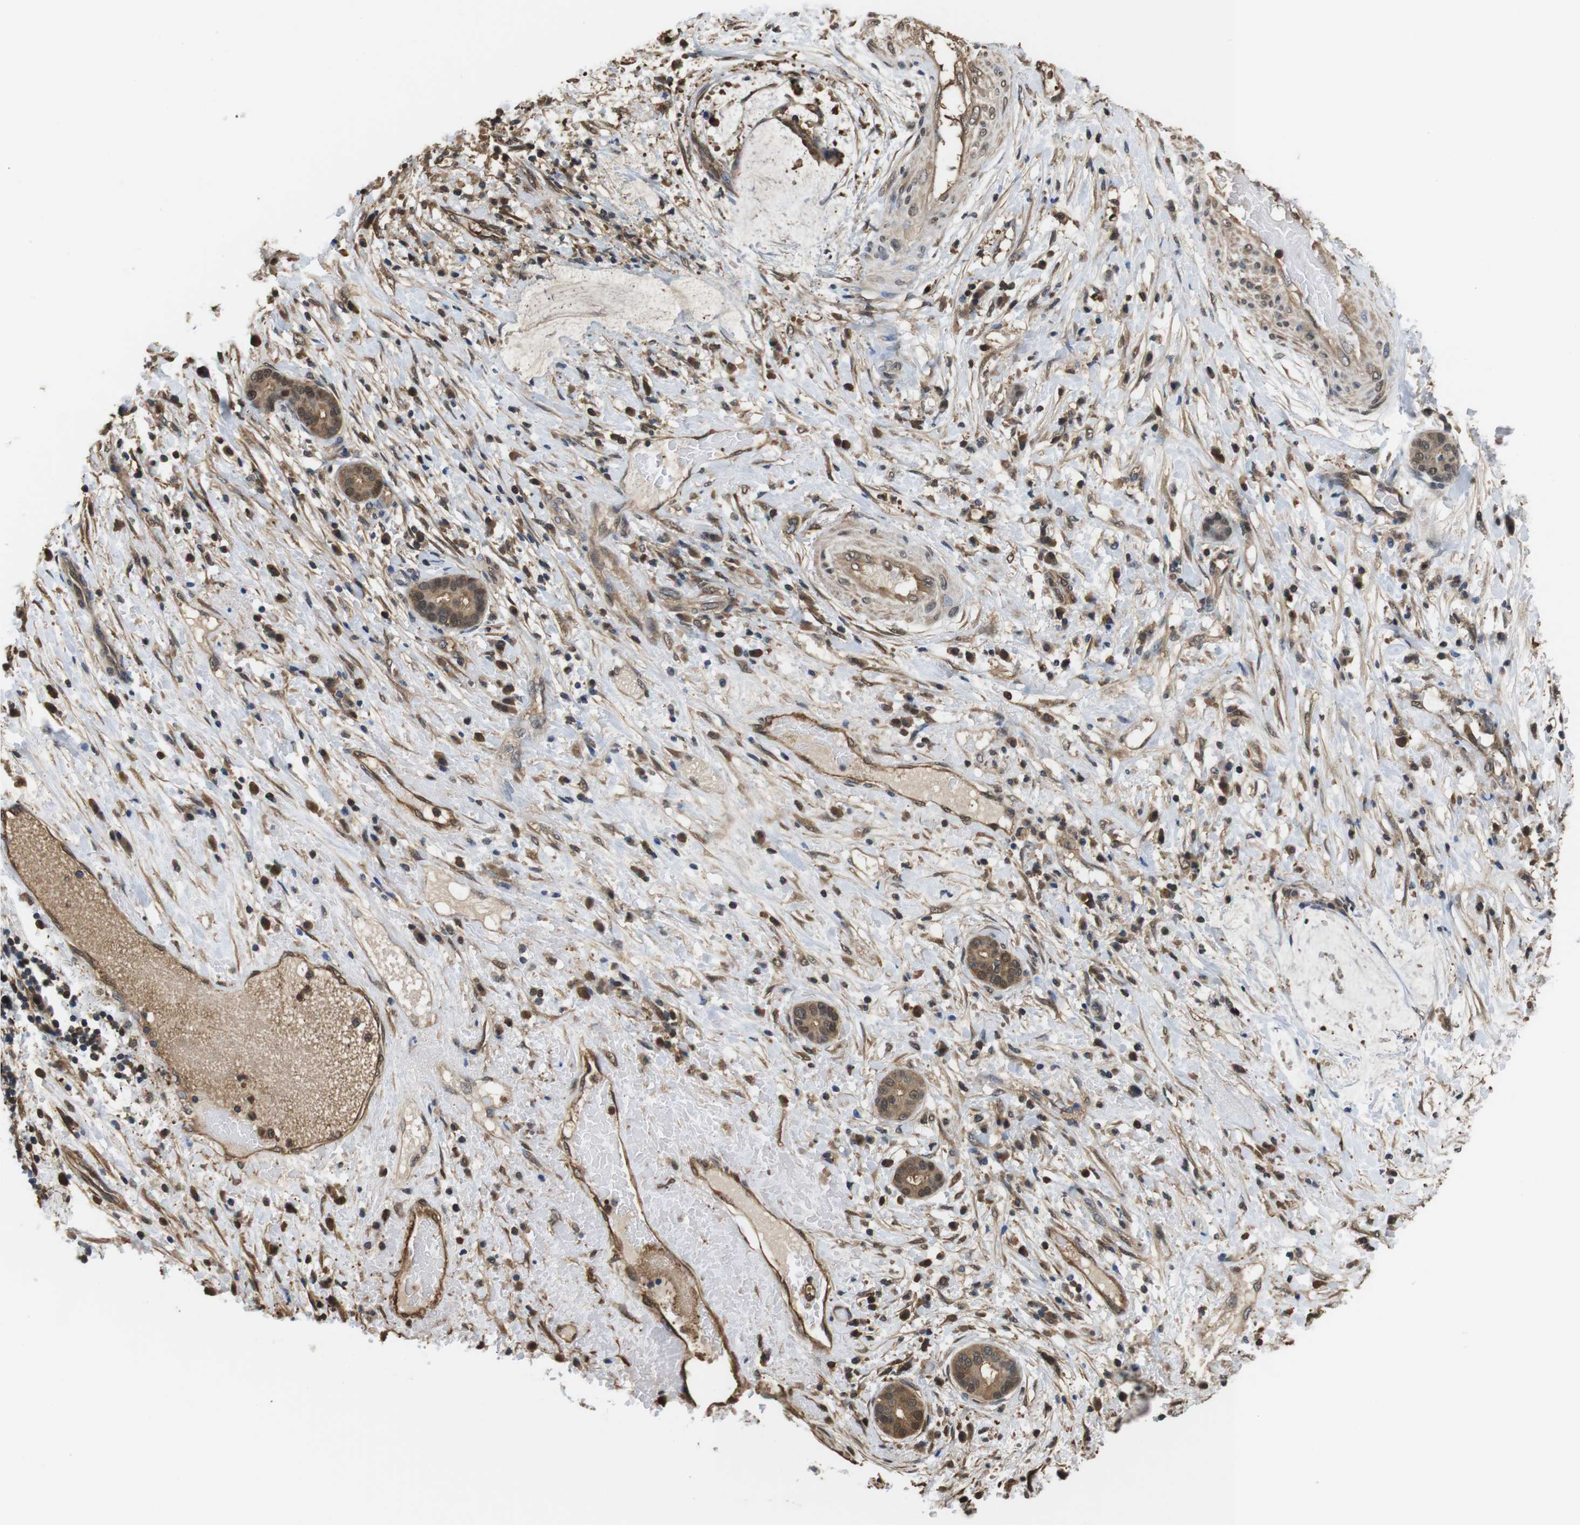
{"staining": {"intensity": "moderate", "quantity": ">75%", "location": "cytoplasmic/membranous,nuclear"}, "tissue": "liver cancer", "cell_type": "Tumor cells", "image_type": "cancer", "snomed": [{"axis": "morphology", "description": "Cholangiocarcinoma"}, {"axis": "topography", "description": "Liver"}], "caption": "Human liver cholangiocarcinoma stained for a protein (brown) reveals moderate cytoplasmic/membranous and nuclear positive positivity in approximately >75% of tumor cells.", "gene": "LDHA", "patient": {"sex": "female", "age": 73}}